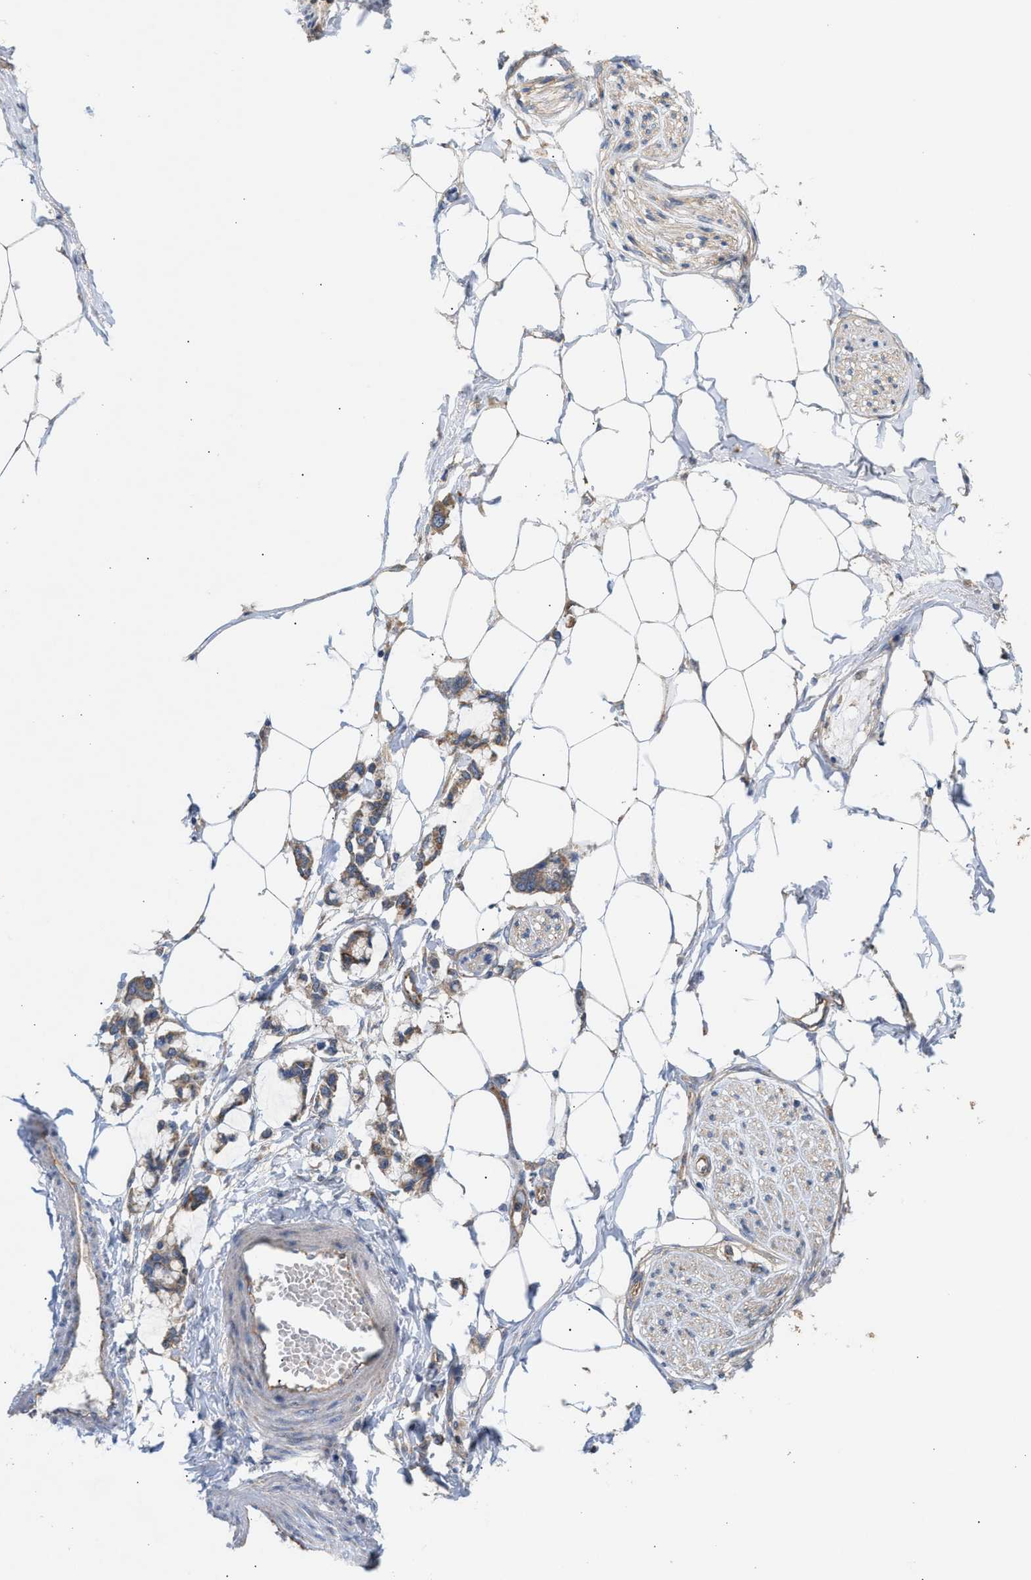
{"staining": {"intensity": "weak", "quantity": "25%-75%", "location": "cytoplasmic/membranous"}, "tissue": "adipose tissue", "cell_type": "Adipocytes", "image_type": "normal", "snomed": [{"axis": "morphology", "description": "Normal tissue, NOS"}, {"axis": "morphology", "description": "Adenocarcinoma, NOS"}, {"axis": "topography", "description": "Colon"}, {"axis": "topography", "description": "Peripheral nerve tissue"}], "caption": "Weak cytoplasmic/membranous positivity for a protein is seen in about 25%-75% of adipocytes of benign adipose tissue using immunohistochemistry.", "gene": "OXSM", "patient": {"sex": "male", "age": 14}}